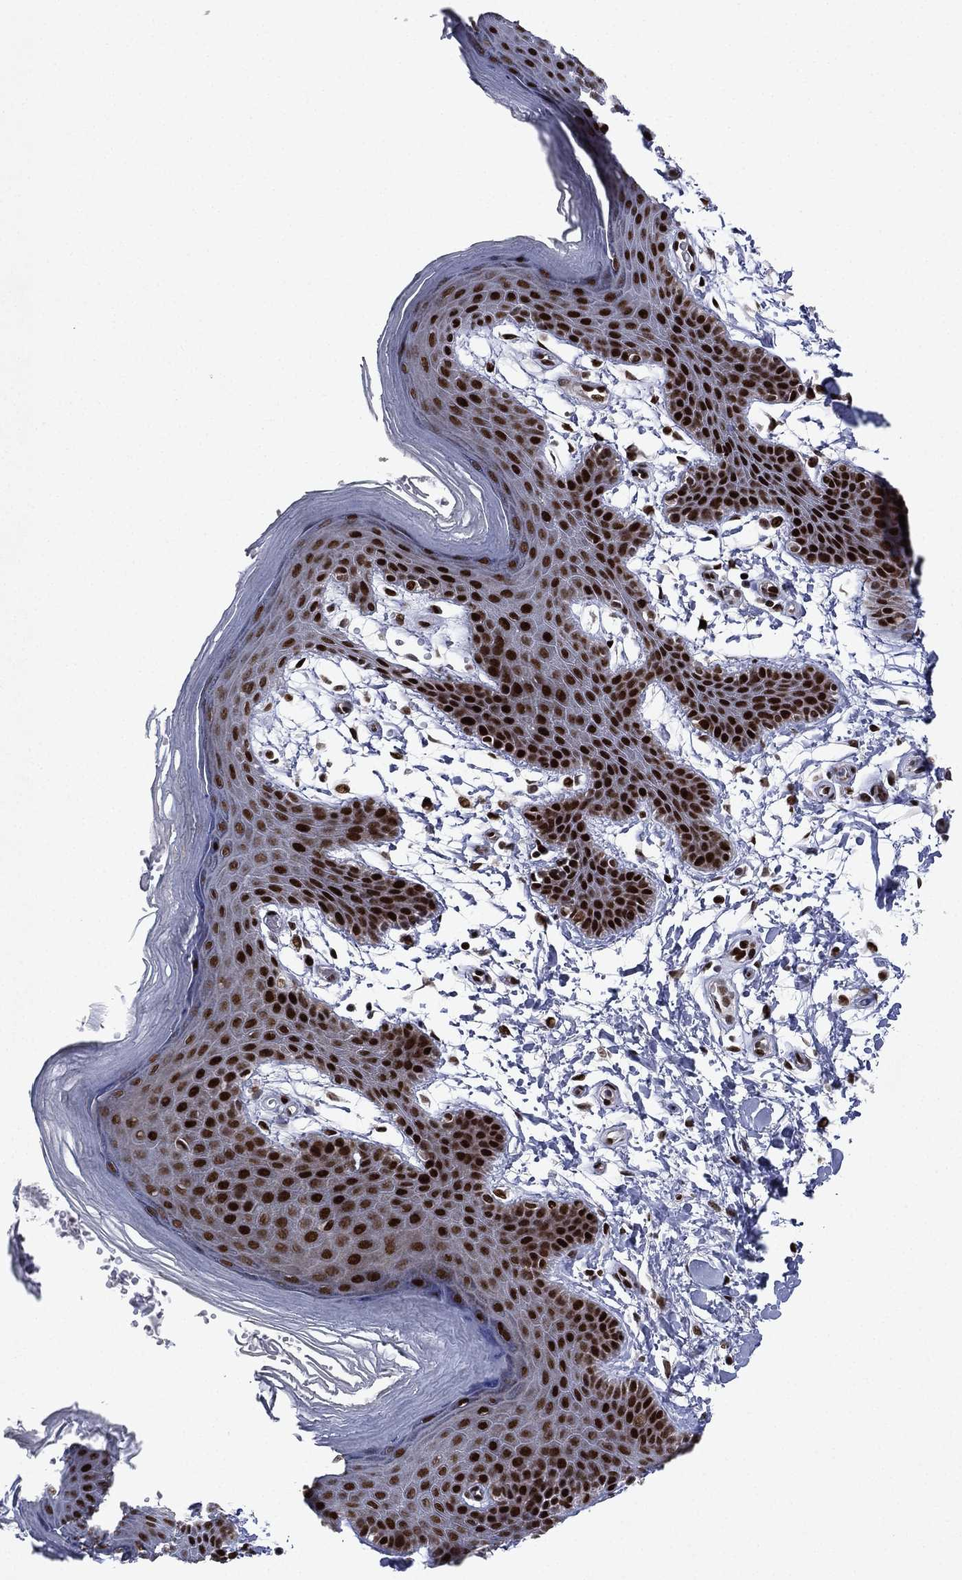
{"staining": {"intensity": "strong", "quantity": ">75%", "location": "nuclear"}, "tissue": "skin", "cell_type": "Epidermal cells", "image_type": "normal", "snomed": [{"axis": "morphology", "description": "Normal tissue, NOS"}, {"axis": "topography", "description": "Anal"}], "caption": "Strong nuclear protein staining is seen in about >75% of epidermal cells in skin.", "gene": "RTF1", "patient": {"sex": "male", "age": 53}}